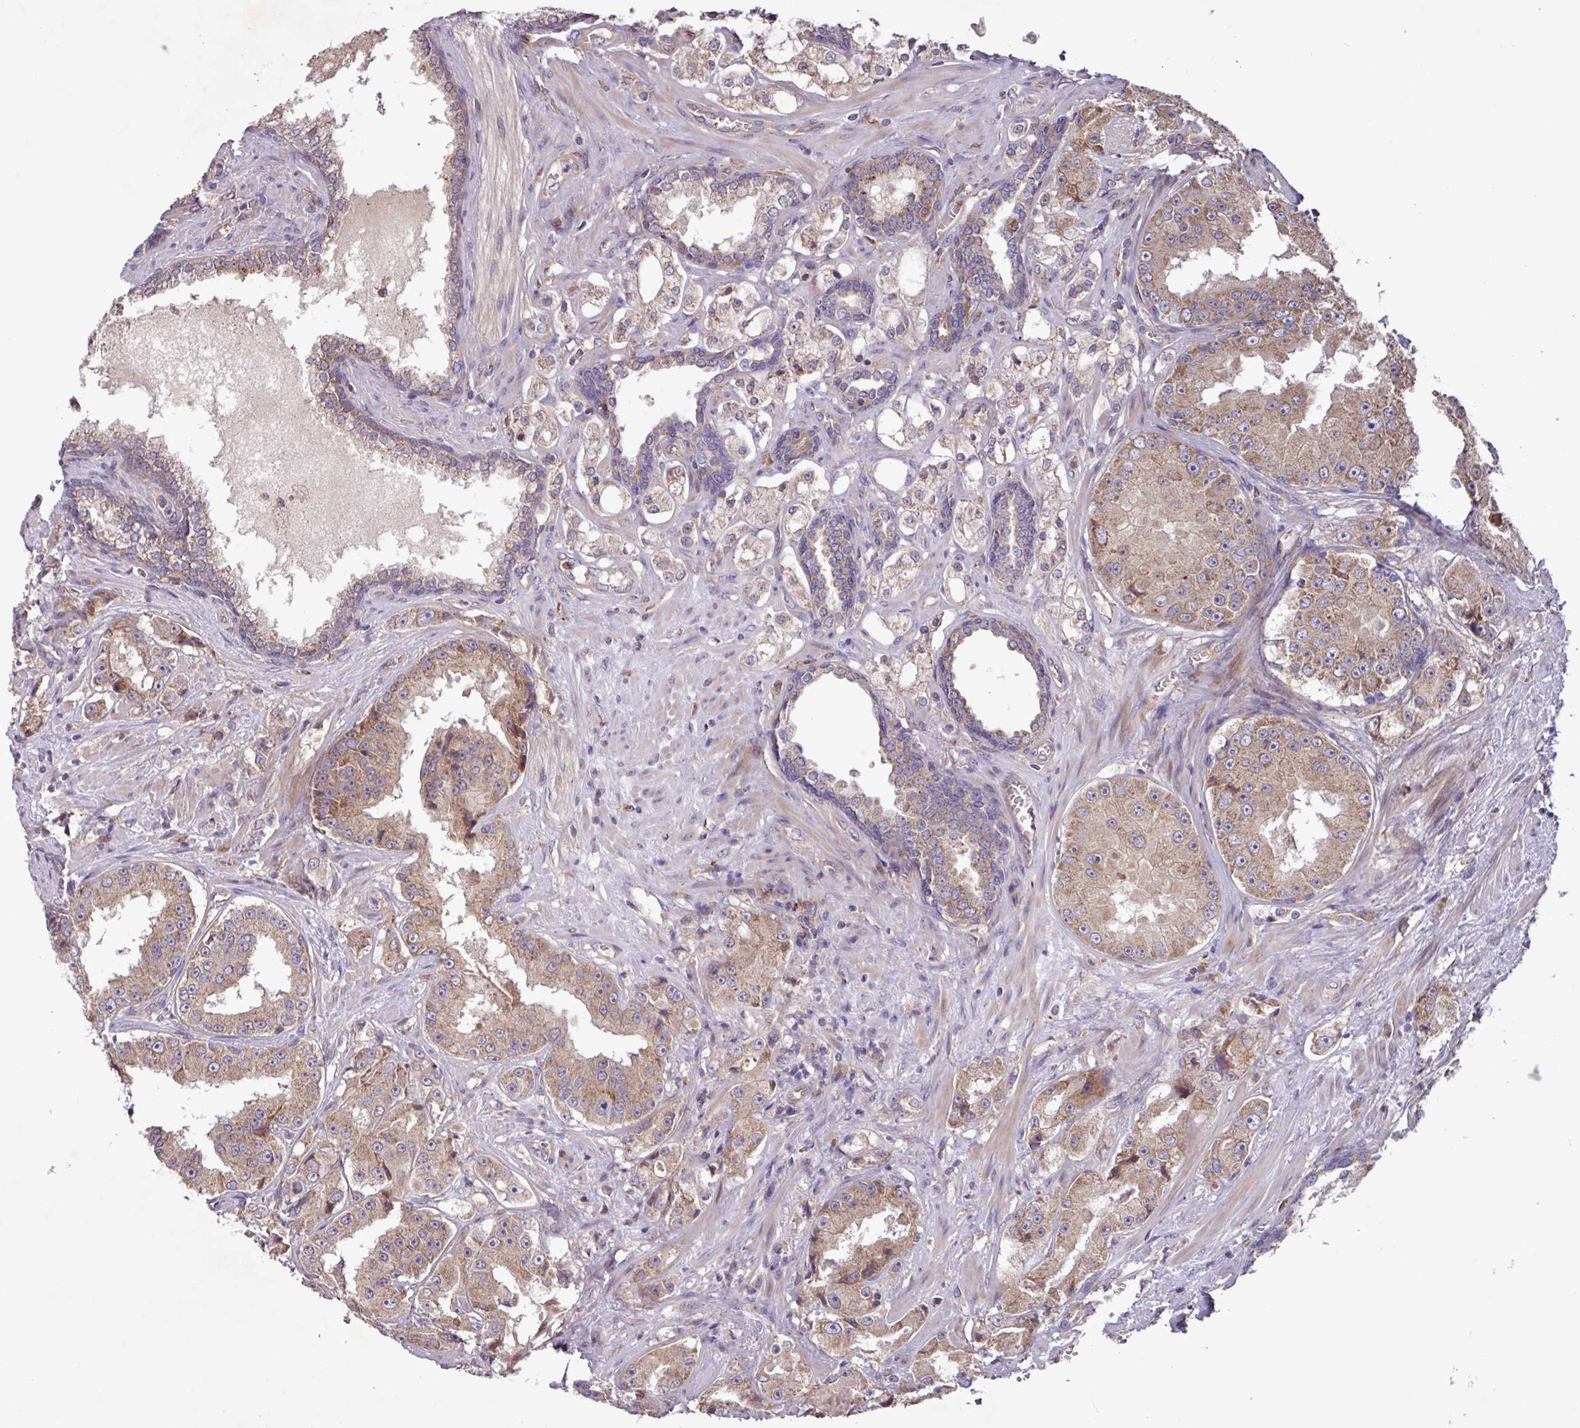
{"staining": {"intensity": "moderate", "quantity": ">75%", "location": "cytoplasmic/membranous"}, "tissue": "prostate cancer", "cell_type": "Tumor cells", "image_type": "cancer", "snomed": [{"axis": "morphology", "description": "Adenocarcinoma, High grade"}, {"axis": "topography", "description": "Prostate"}], "caption": "About >75% of tumor cells in human prostate cancer demonstrate moderate cytoplasmic/membranous protein positivity as visualized by brown immunohistochemical staining.", "gene": "PTPRQ", "patient": {"sex": "male", "age": 73}}